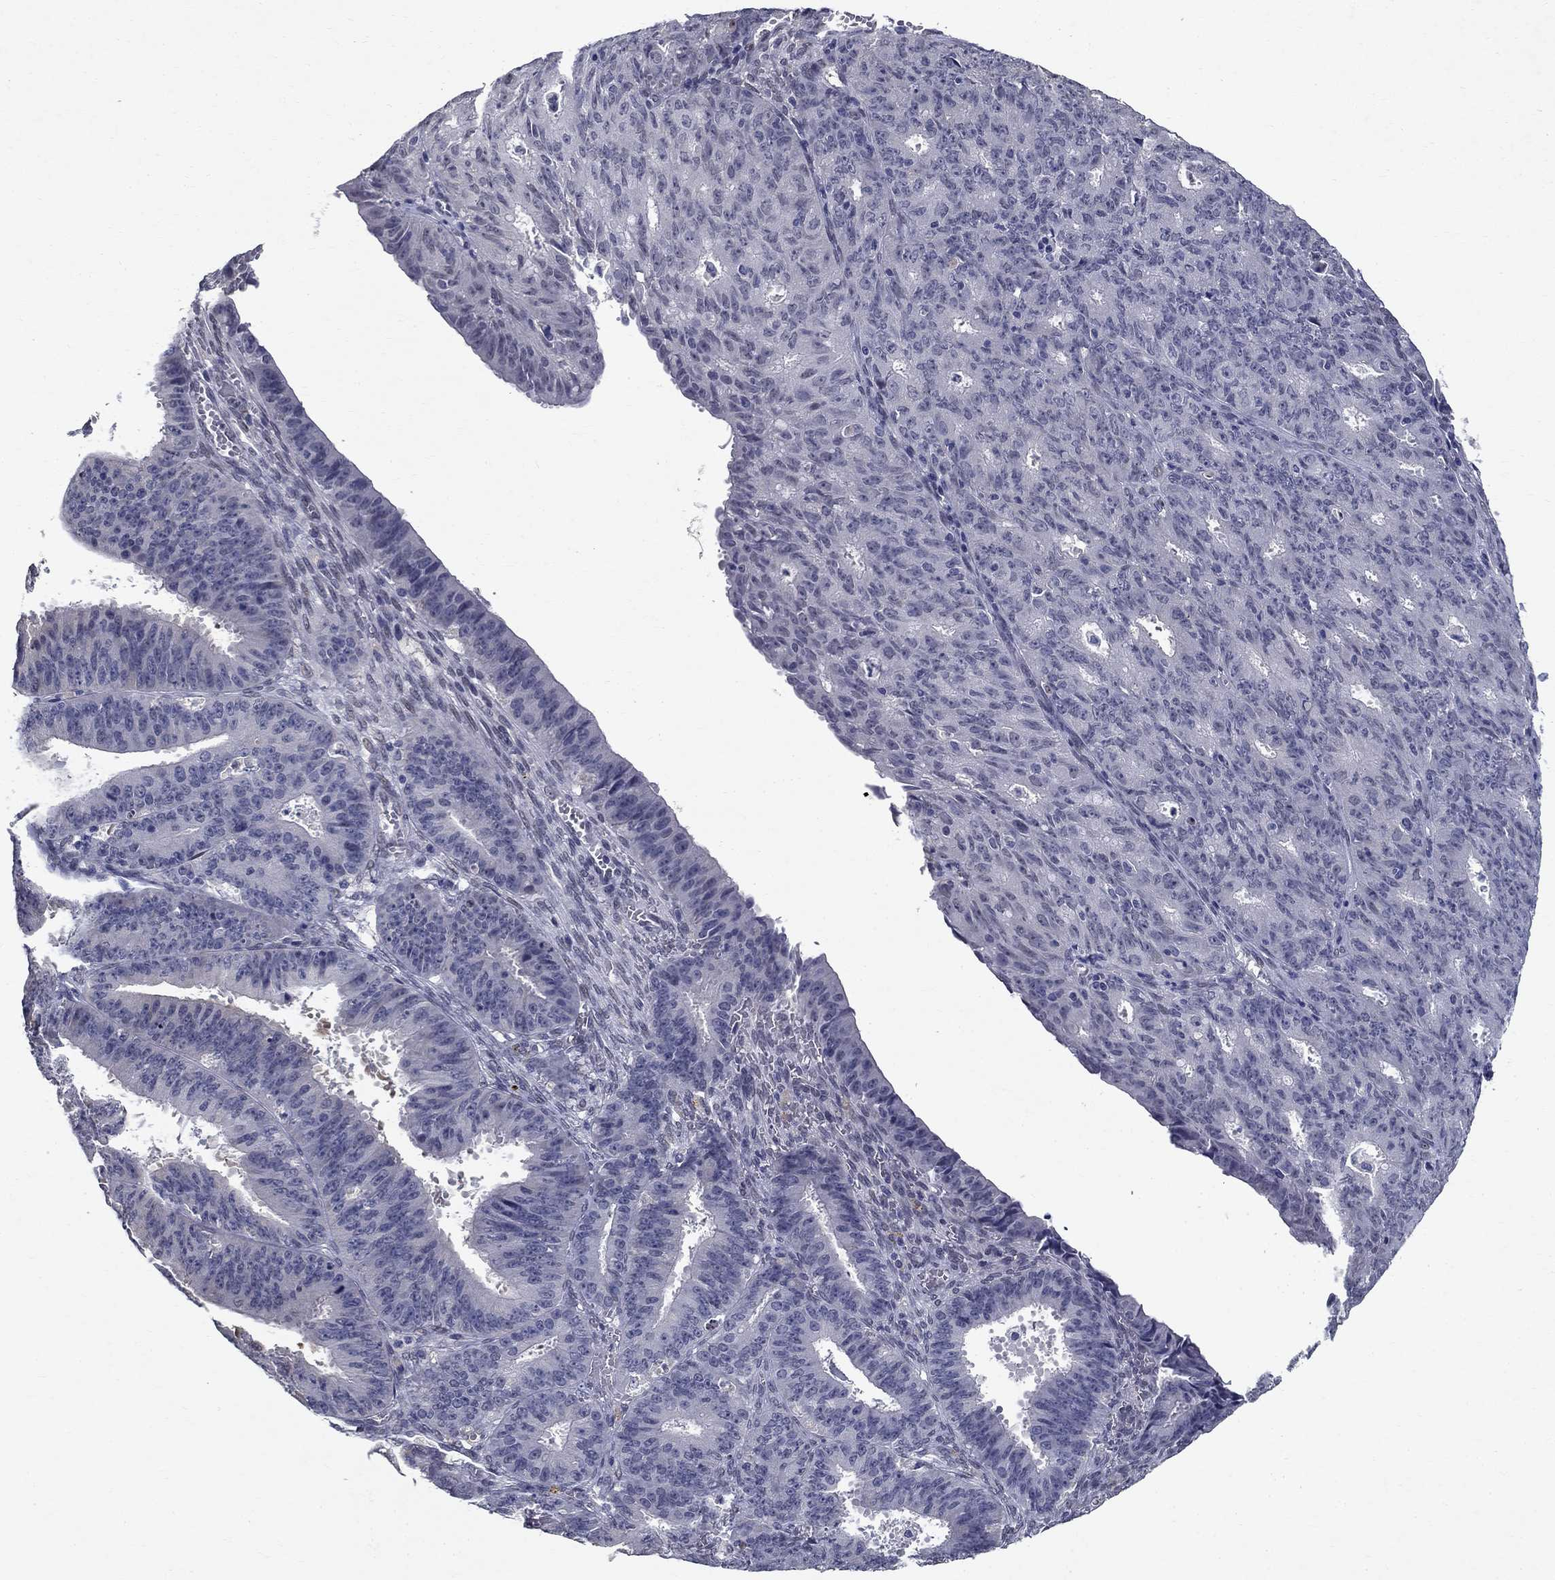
{"staining": {"intensity": "negative", "quantity": "none", "location": "none"}, "tissue": "ovarian cancer", "cell_type": "Tumor cells", "image_type": "cancer", "snomed": [{"axis": "morphology", "description": "Carcinoma, endometroid"}, {"axis": "topography", "description": "Ovary"}], "caption": "Ovarian cancer was stained to show a protein in brown. There is no significant positivity in tumor cells.", "gene": "RBFOX1", "patient": {"sex": "female", "age": 42}}